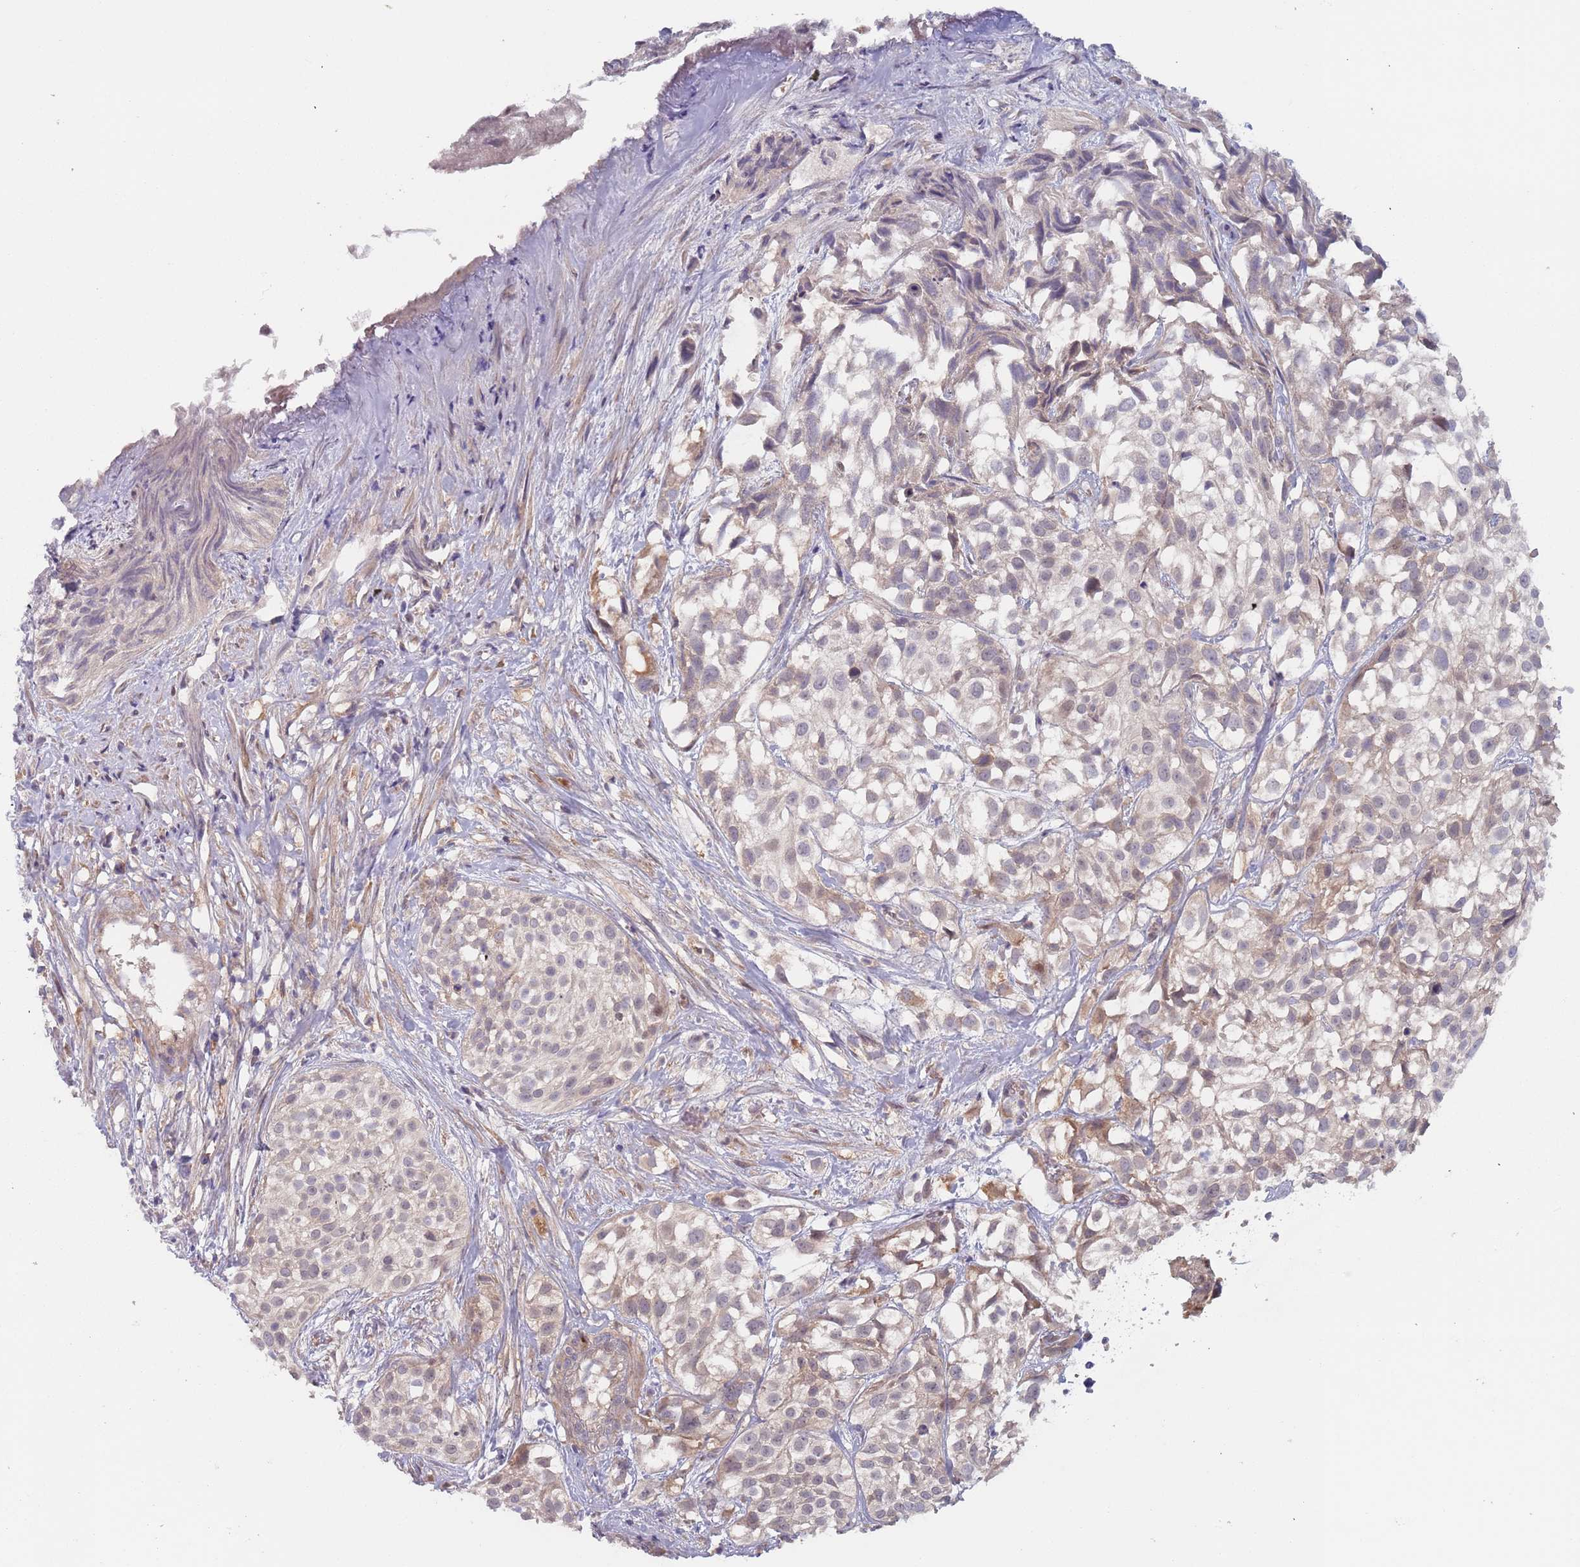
{"staining": {"intensity": "weak", "quantity": "<25%", "location": "cytoplasmic/membranous"}, "tissue": "urothelial cancer", "cell_type": "Tumor cells", "image_type": "cancer", "snomed": [{"axis": "morphology", "description": "Urothelial carcinoma, High grade"}, {"axis": "topography", "description": "Urinary bladder"}], "caption": "IHC photomicrograph of neoplastic tissue: high-grade urothelial carcinoma stained with DAB (3,3'-diaminobenzidine) displays no significant protein staining in tumor cells.", "gene": "ZNF140", "patient": {"sex": "male", "age": 56}}